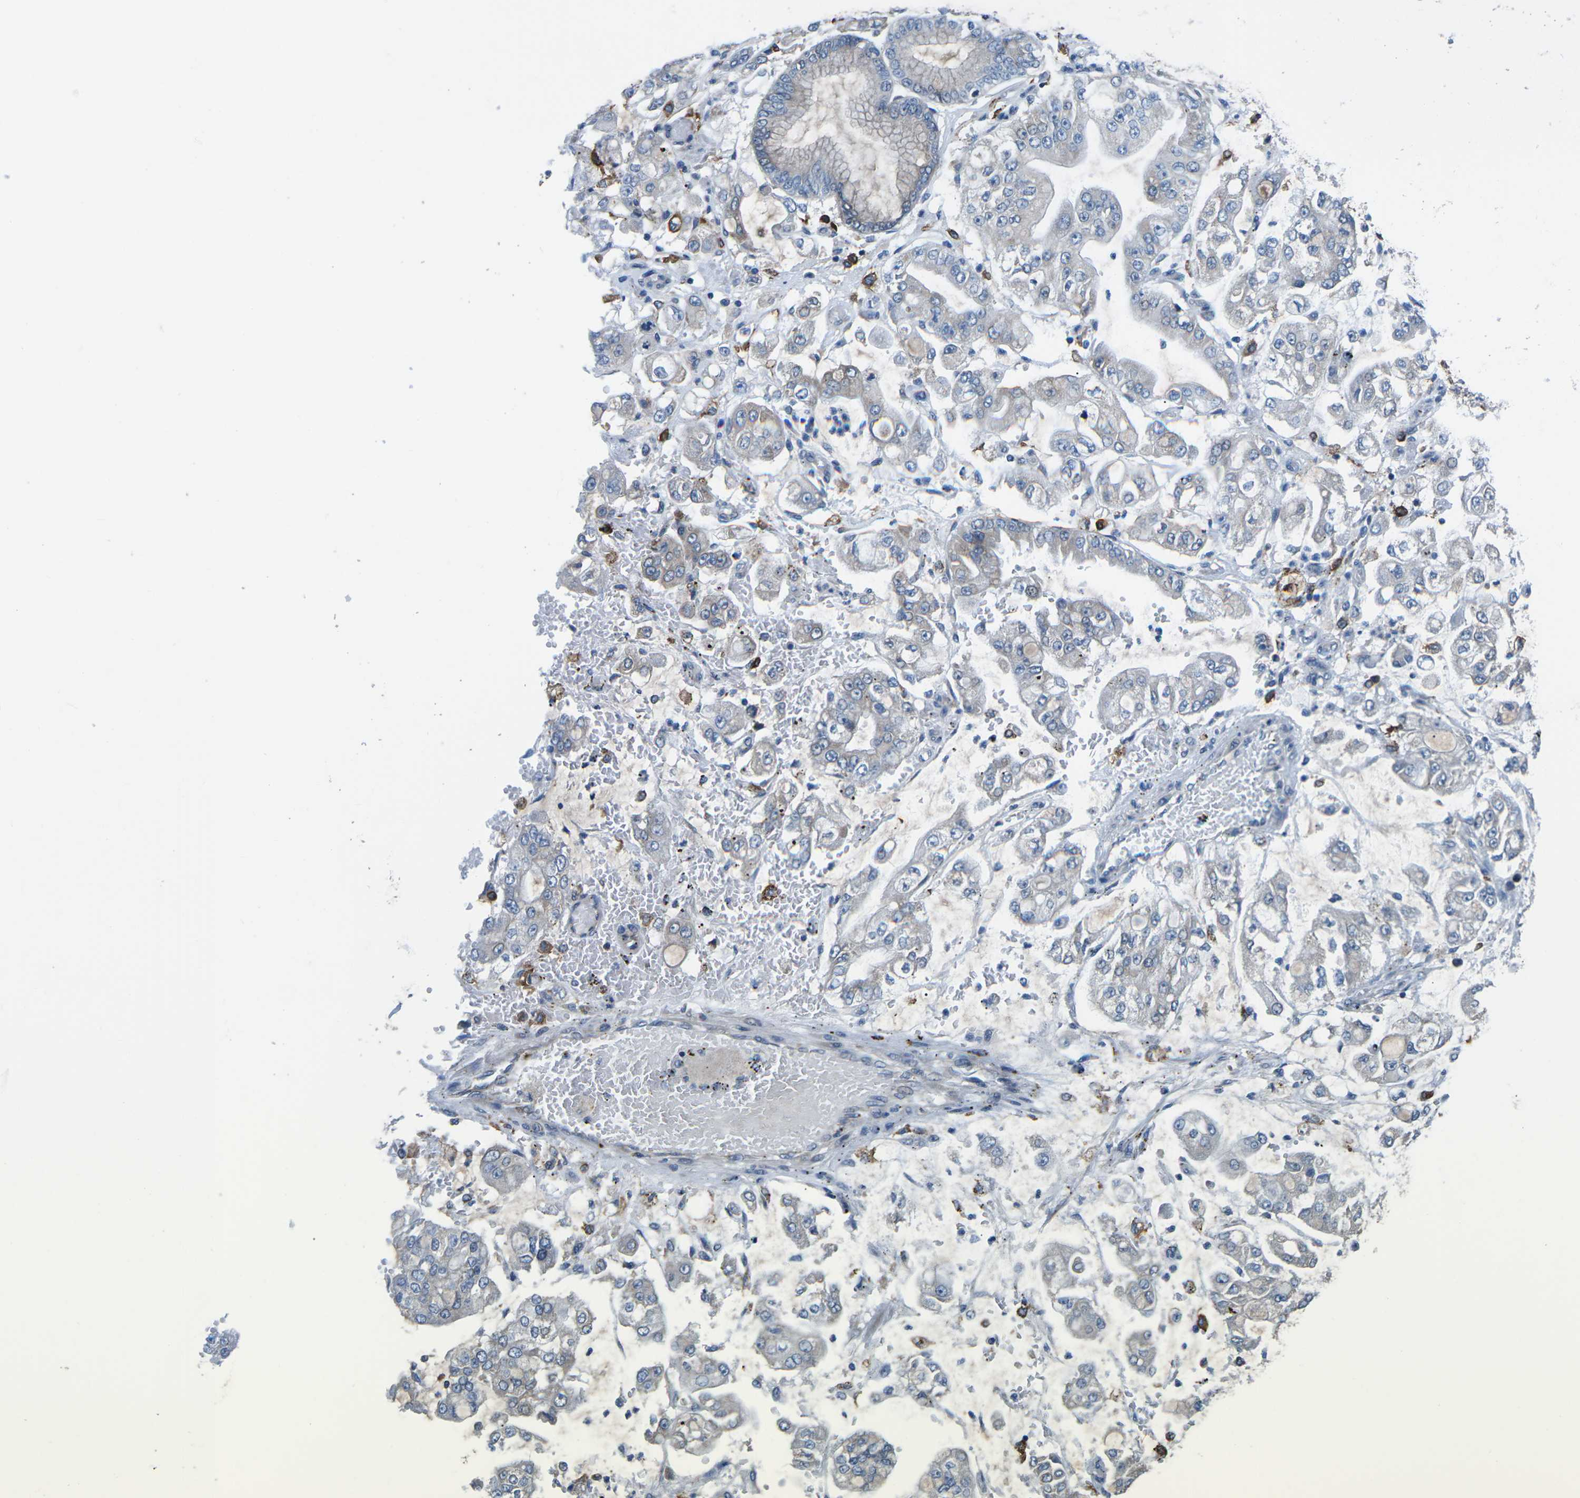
{"staining": {"intensity": "weak", "quantity": "<25%", "location": "cytoplasmic/membranous"}, "tissue": "stomach cancer", "cell_type": "Tumor cells", "image_type": "cancer", "snomed": [{"axis": "morphology", "description": "Adenocarcinoma, NOS"}, {"axis": "topography", "description": "Stomach"}], "caption": "High magnification brightfield microscopy of stomach cancer (adenocarcinoma) stained with DAB (3,3'-diaminobenzidine) (brown) and counterstained with hematoxylin (blue): tumor cells show no significant expression.", "gene": "PTPN1", "patient": {"sex": "male", "age": 76}}